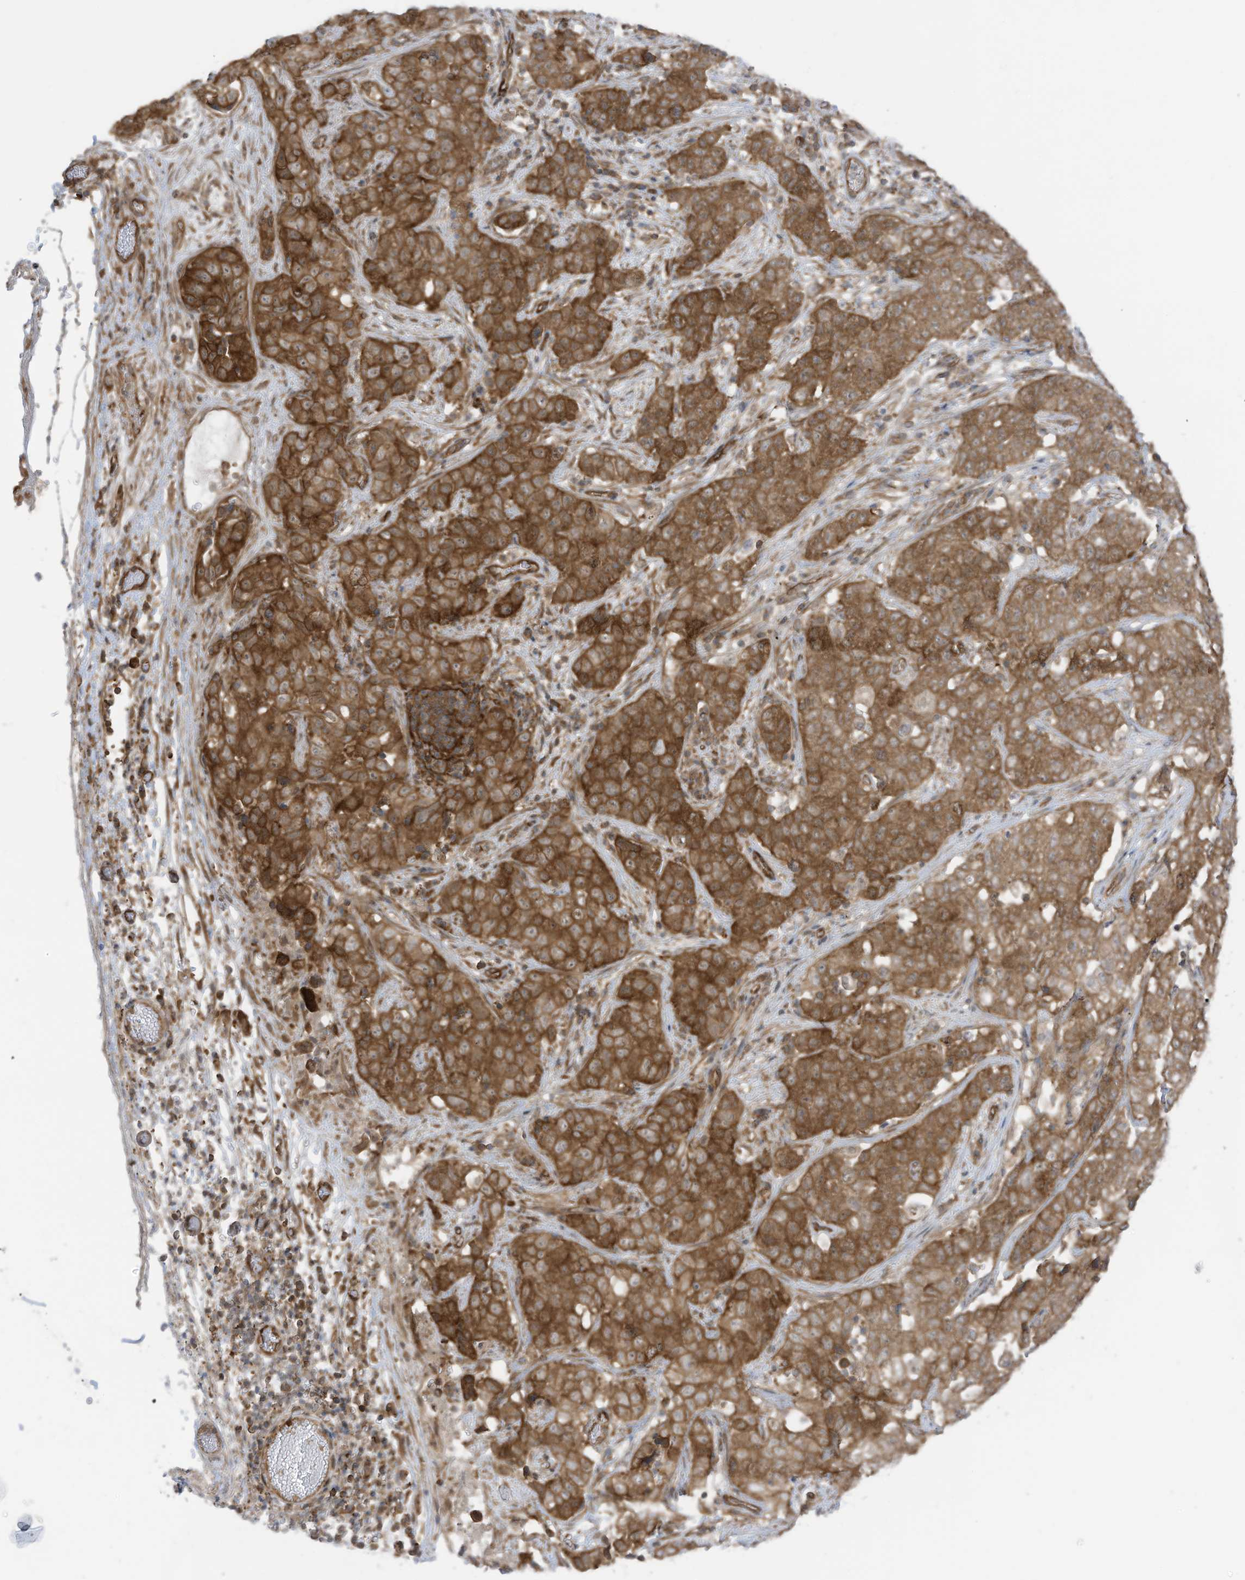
{"staining": {"intensity": "strong", "quantity": ">75%", "location": "cytoplasmic/membranous"}, "tissue": "stomach cancer", "cell_type": "Tumor cells", "image_type": "cancer", "snomed": [{"axis": "morphology", "description": "Normal tissue, NOS"}, {"axis": "morphology", "description": "Adenocarcinoma, NOS"}, {"axis": "topography", "description": "Lymph node"}, {"axis": "topography", "description": "Stomach"}], "caption": "Immunohistochemical staining of human stomach cancer displays strong cytoplasmic/membranous protein expression in approximately >75% of tumor cells.", "gene": "REPS1", "patient": {"sex": "male", "age": 48}}